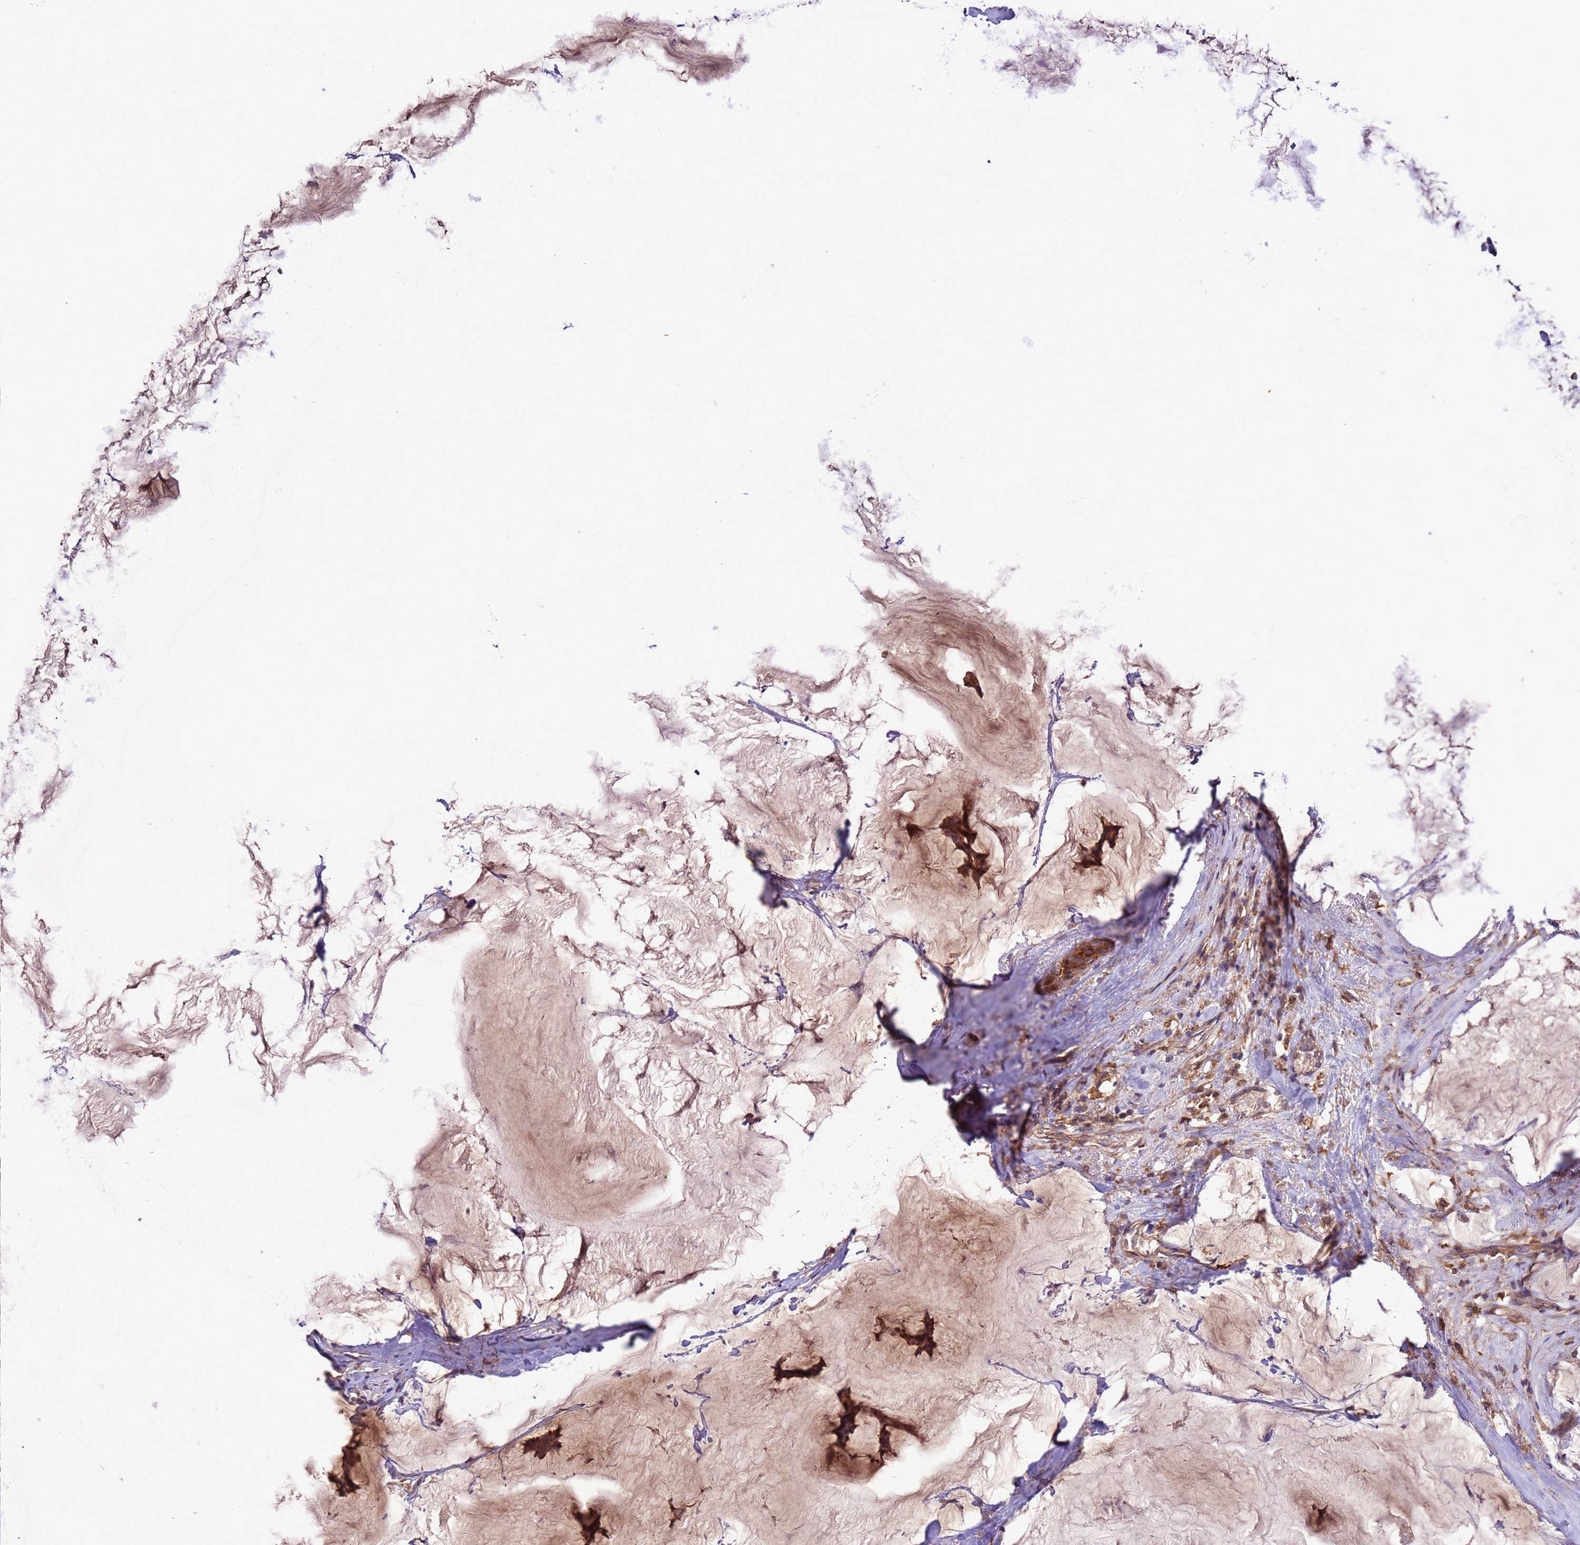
{"staining": {"intensity": "strong", "quantity": ">75%", "location": "cytoplasmic/membranous"}, "tissue": "breast cancer", "cell_type": "Tumor cells", "image_type": "cancer", "snomed": [{"axis": "morphology", "description": "Duct carcinoma"}, {"axis": "topography", "description": "Breast"}], "caption": "Immunohistochemical staining of breast cancer displays high levels of strong cytoplasmic/membranous staining in about >75% of tumor cells. Nuclei are stained in blue.", "gene": "ARHGAP12", "patient": {"sex": "female", "age": 93}}